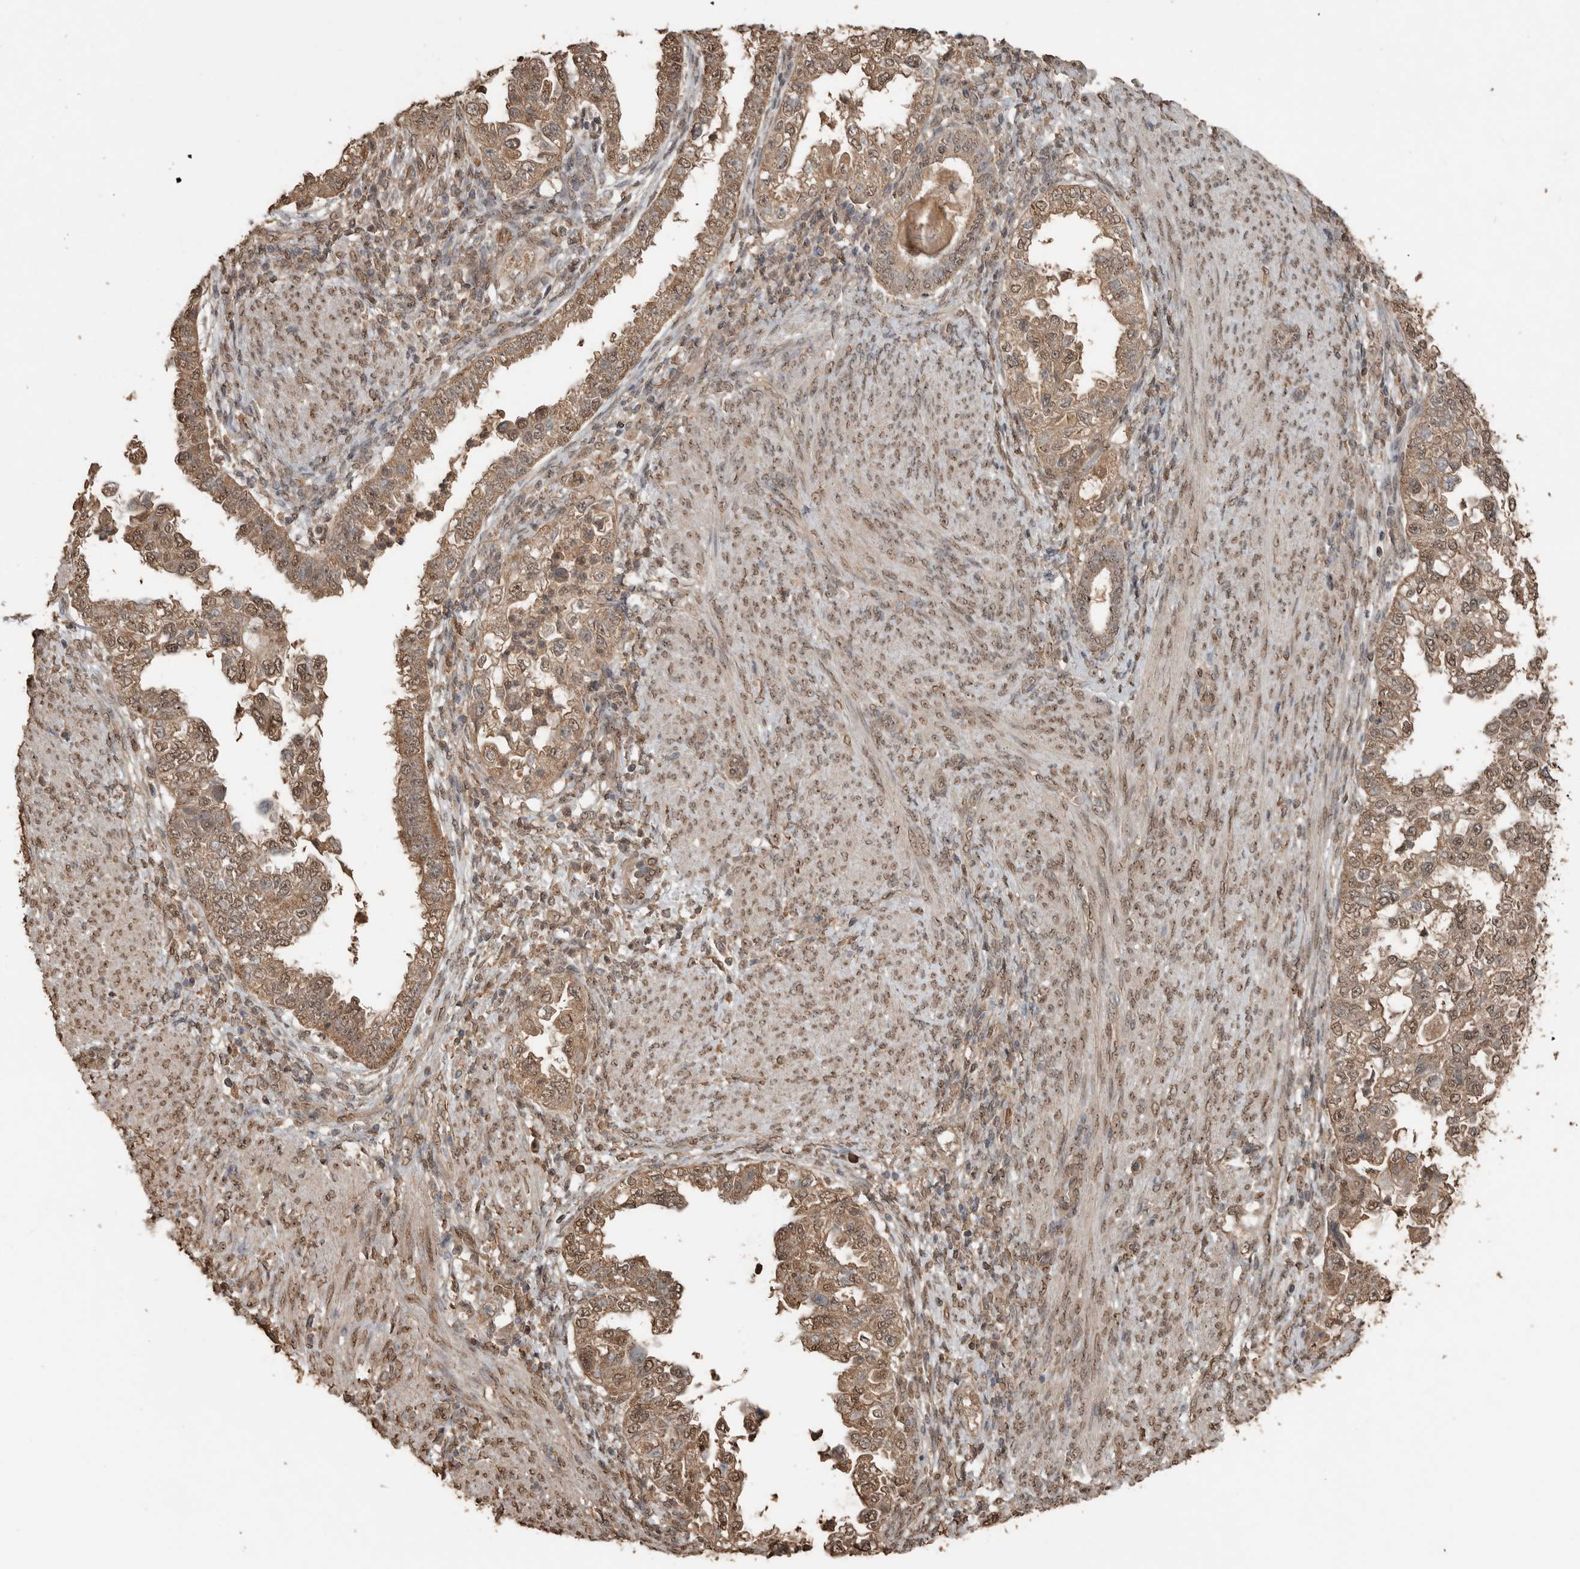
{"staining": {"intensity": "moderate", "quantity": ">75%", "location": "cytoplasmic/membranous,nuclear"}, "tissue": "endometrial cancer", "cell_type": "Tumor cells", "image_type": "cancer", "snomed": [{"axis": "morphology", "description": "Adenocarcinoma, NOS"}, {"axis": "topography", "description": "Endometrium"}], "caption": "An immunohistochemistry micrograph of neoplastic tissue is shown. Protein staining in brown shows moderate cytoplasmic/membranous and nuclear positivity in adenocarcinoma (endometrial) within tumor cells.", "gene": "BLZF1", "patient": {"sex": "female", "age": 85}}